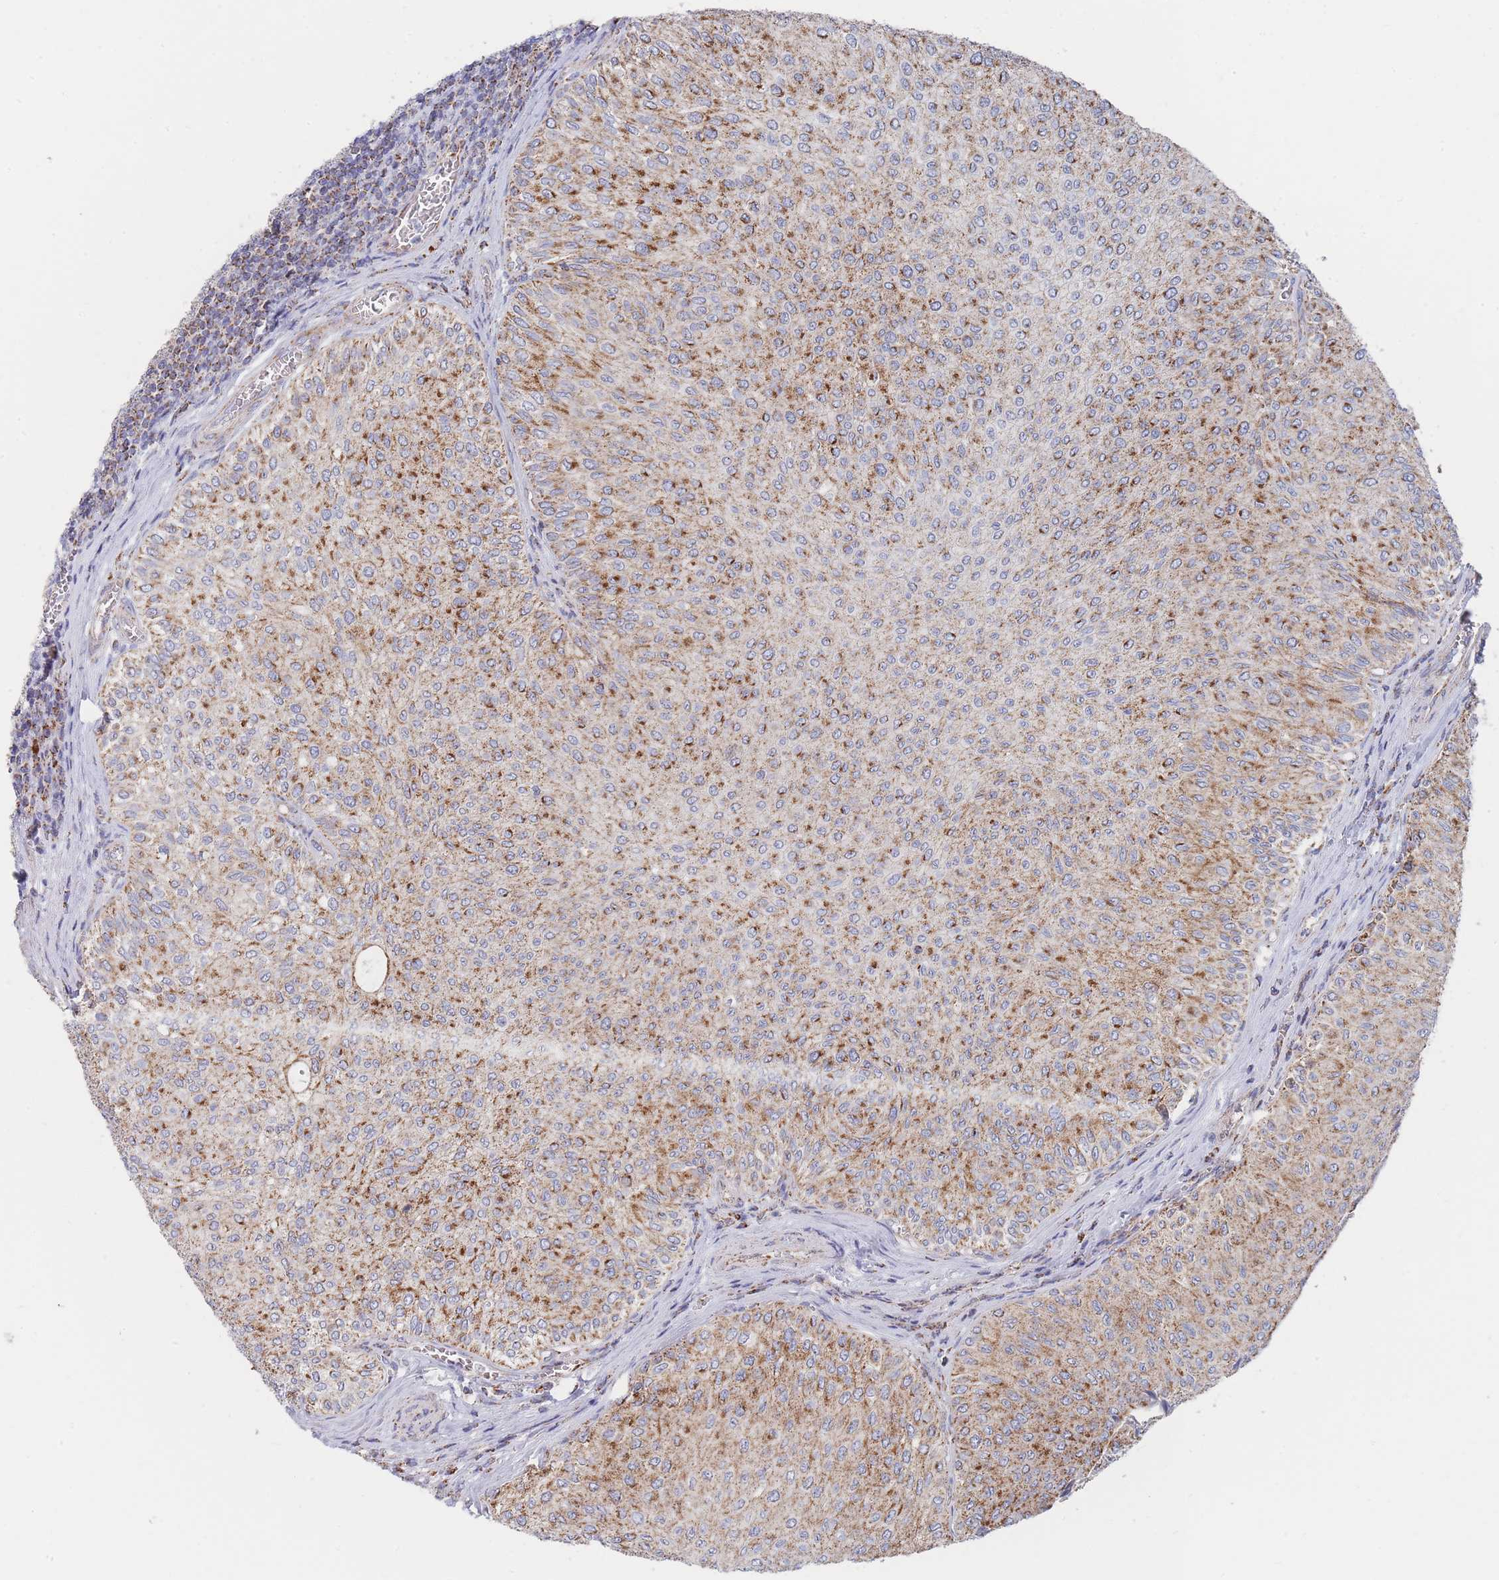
{"staining": {"intensity": "moderate", "quantity": "25%-75%", "location": "cytoplasmic/membranous"}, "tissue": "urothelial cancer", "cell_type": "Tumor cells", "image_type": "cancer", "snomed": [{"axis": "morphology", "description": "Urothelial carcinoma, NOS"}, {"axis": "topography", "description": "Urinary bladder"}], "caption": "An immunohistochemistry micrograph of neoplastic tissue is shown. Protein staining in brown labels moderate cytoplasmic/membranous positivity in transitional cell carcinoma within tumor cells.", "gene": "IKZF4", "patient": {"sex": "male", "age": 59}}